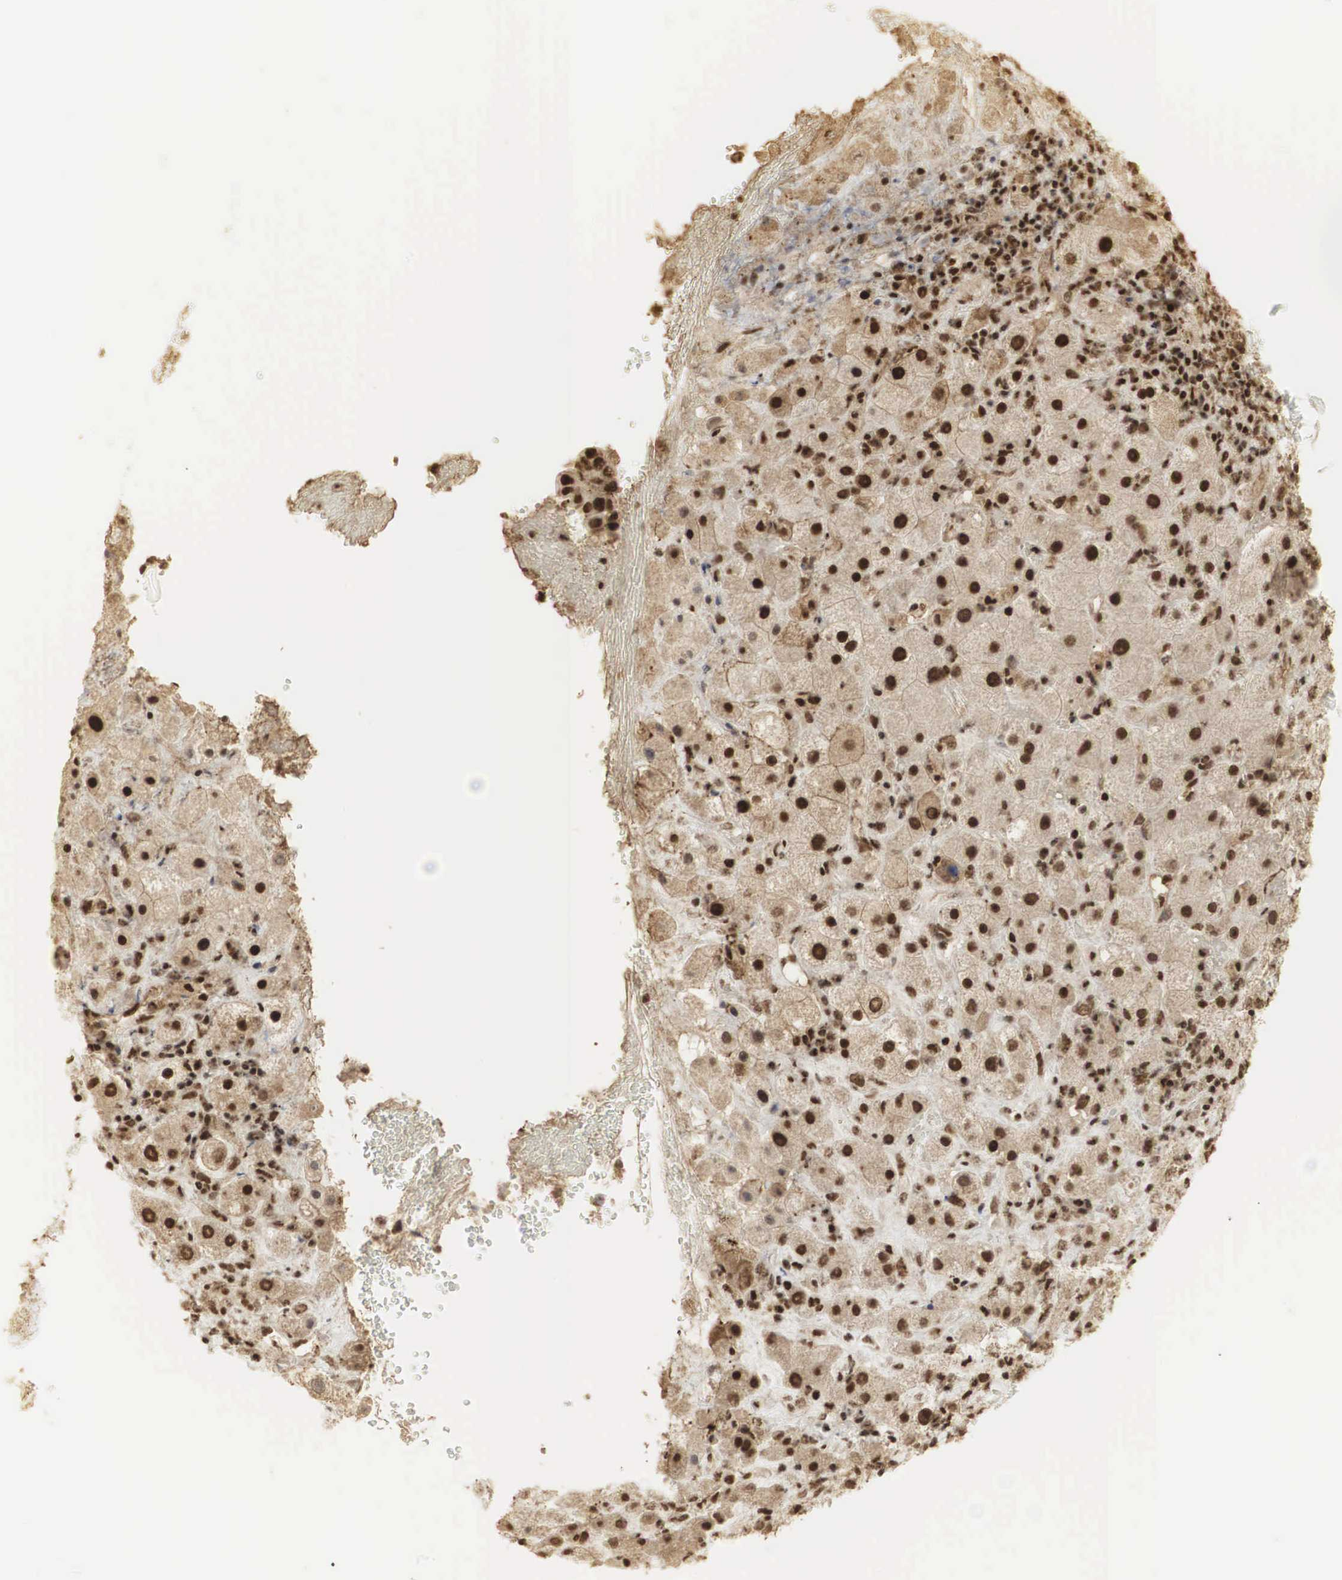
{"staining": {"intensity": "moderate", "quantity": ">75%", "location": "cytoplasmic/membranous,nuclear"}, "tissue": "liver cancer", "cell_type": "Tumor cells", "image_type": "cancer", "snomed": [{"axis": "morphology", "description": "Cholangiocarcinoma"}, {"axis": "topography", "description": "Liver"}], "caption": "Tumor cells exhibit medium levels of moderate cytoplasmic/membranous and nuclear positivity in approximately >75% of cells in liver cancer (cholangiocarcinoma).", "gene": "RNF113A", "patient": {"sex": "female", "age": 79}}